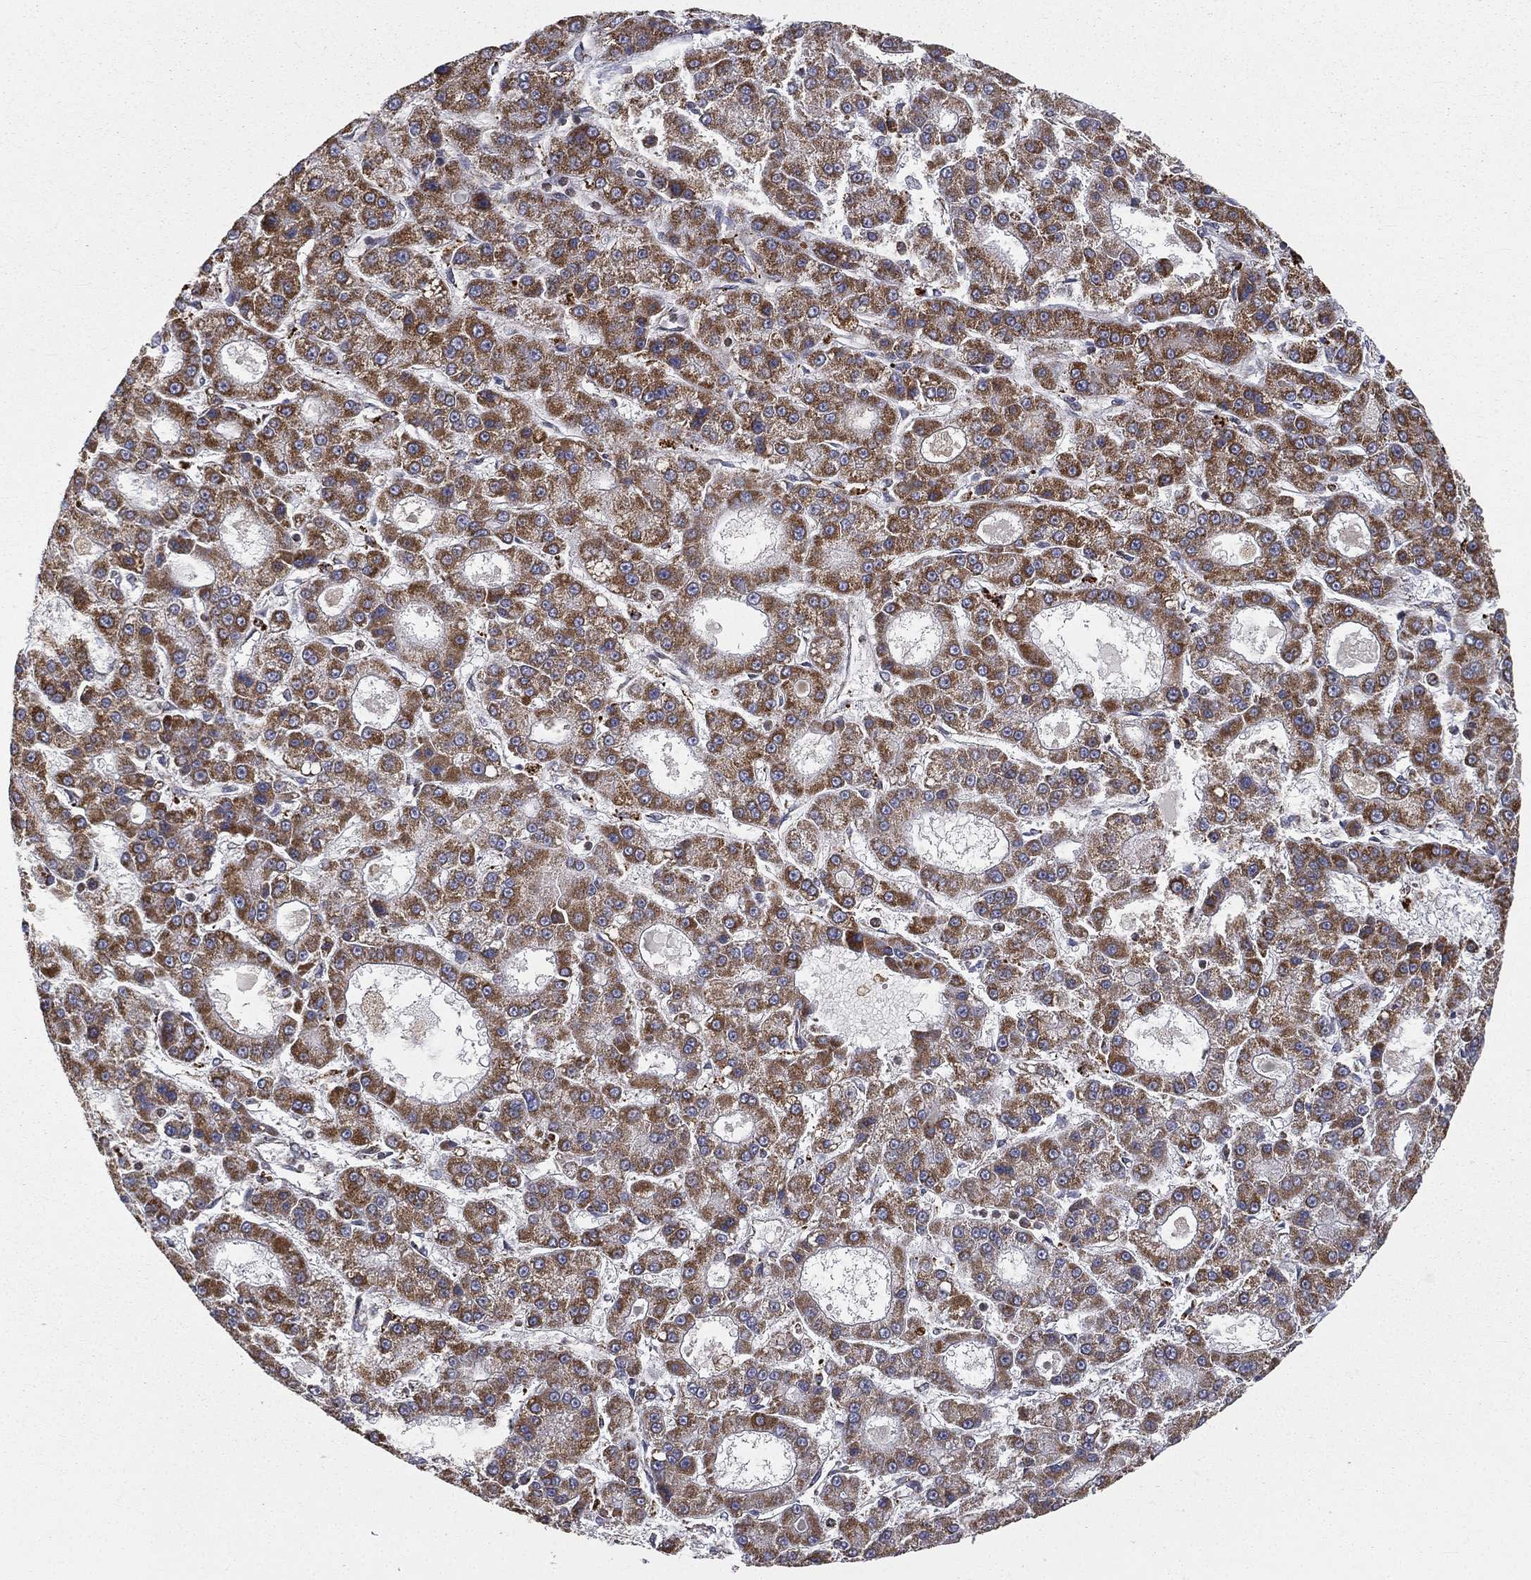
{"staining": {"intensity": "strong", "quantity": "25%-75%", "location": "cytoplasmic/membranous"}, "tissue": "liver cancer", "cell_type": "Tumor cells", "image_type": "cancer", "snomed": [{"axis": "morphology", "description": "Carcinoma, Hepatocellular, NOS"}, {"axis": "topography", "description": "Liver"}], "caption": "Immunohistochemical staining of human liver cancer (hepatocellular carcinoma) reveals strong cytoplasmic/membranous protein positivity in approximately 25%-75% of tumor cells.", "gene": "RIN3", "patient": {"sex": "male", "age": 70}}